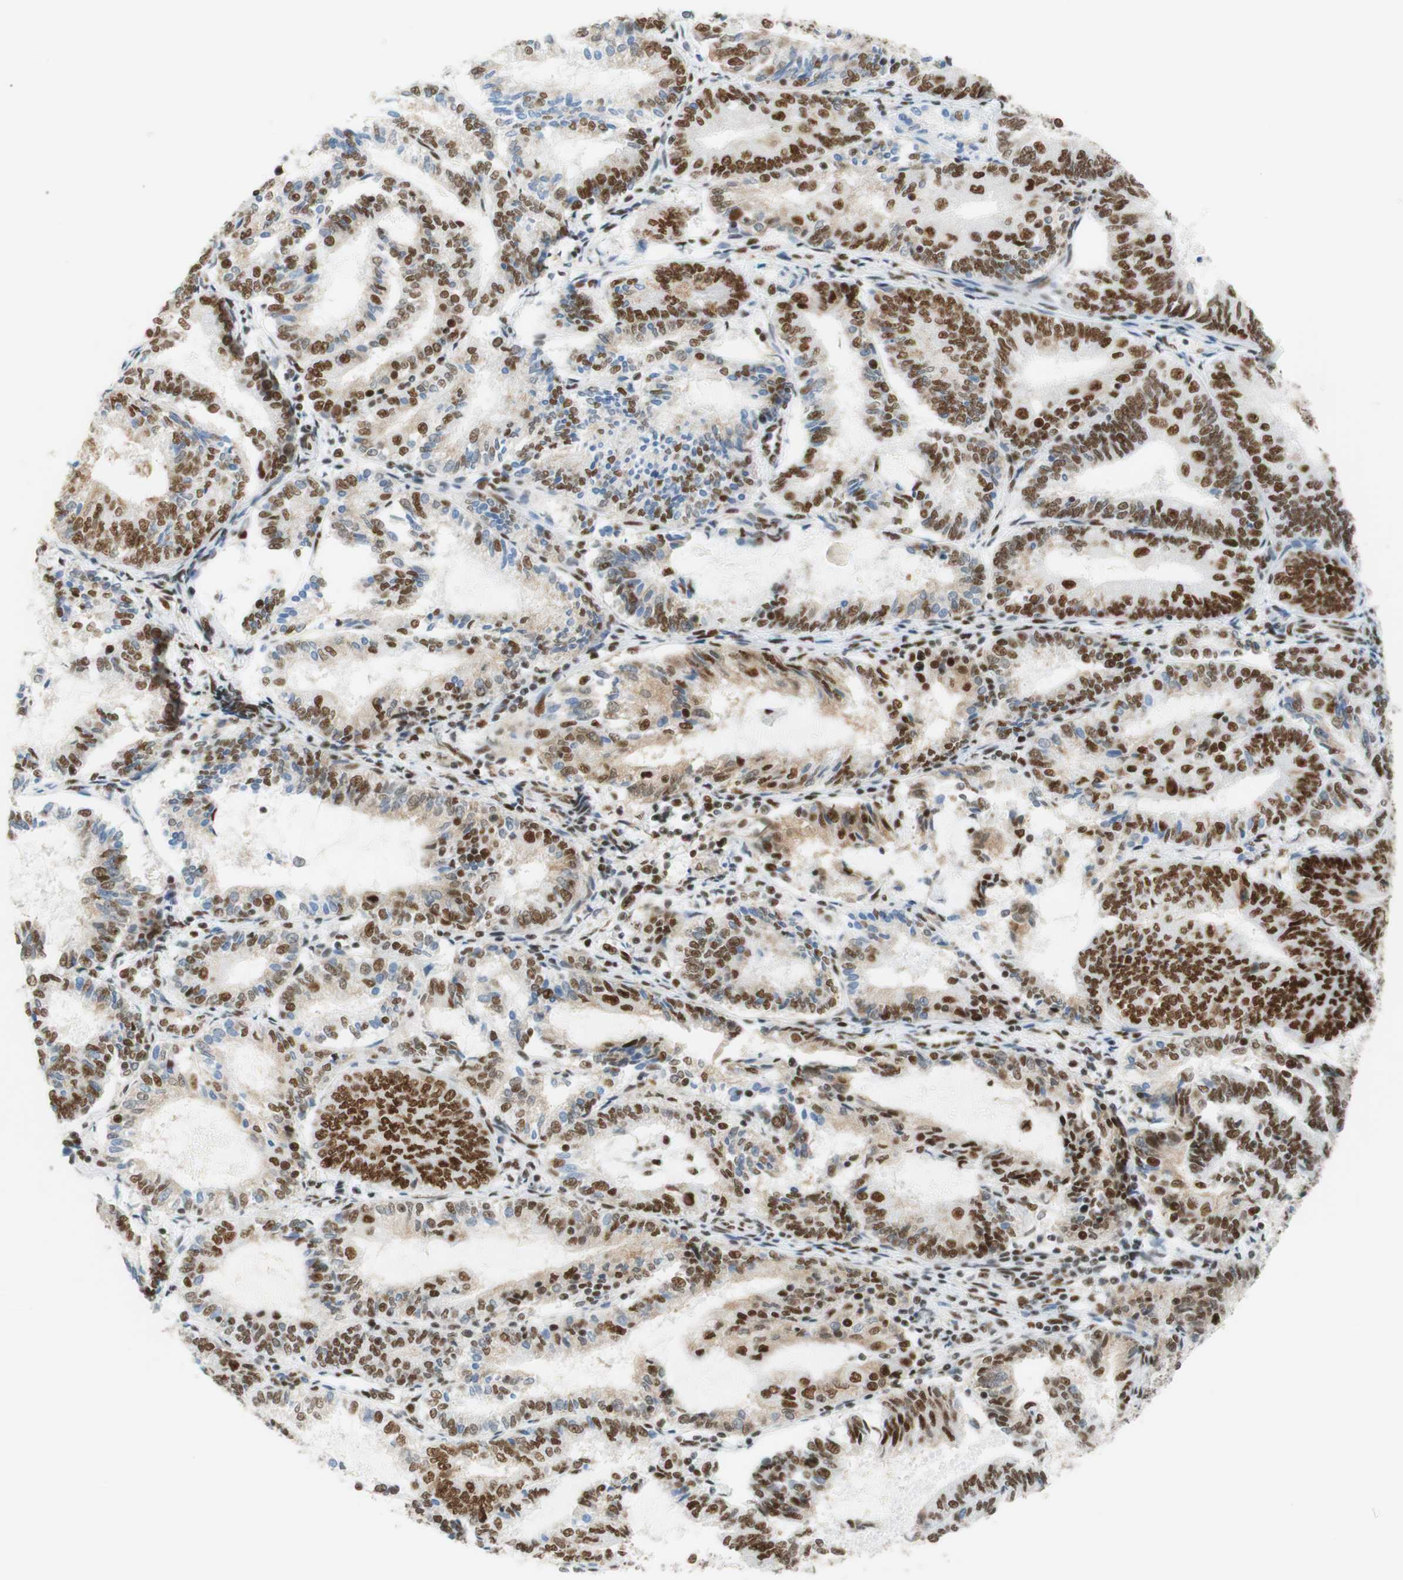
{"staining": {"intensity": "moderate", "quantity": "25%-75%", "location": "nuclear"}, "tissue": "endometrial cancer", "cell_type": "Tumor cells", "image_type": "cancer", "snomed": [{"axis": "morphology", "description": "Adenocarcinoma, NOS"}, {"axis": "topography", "description": "Endometrium"}], "caption": "IHC (DAB (3,3'-diaminobenzidine)) staining of human endometrial adenocarcinoma displays moderate nuclear protein expression in approximately 25%-75% of tumor cells.", "gene": "RNF20", "patient": {"sex": "female", "age": 81}}